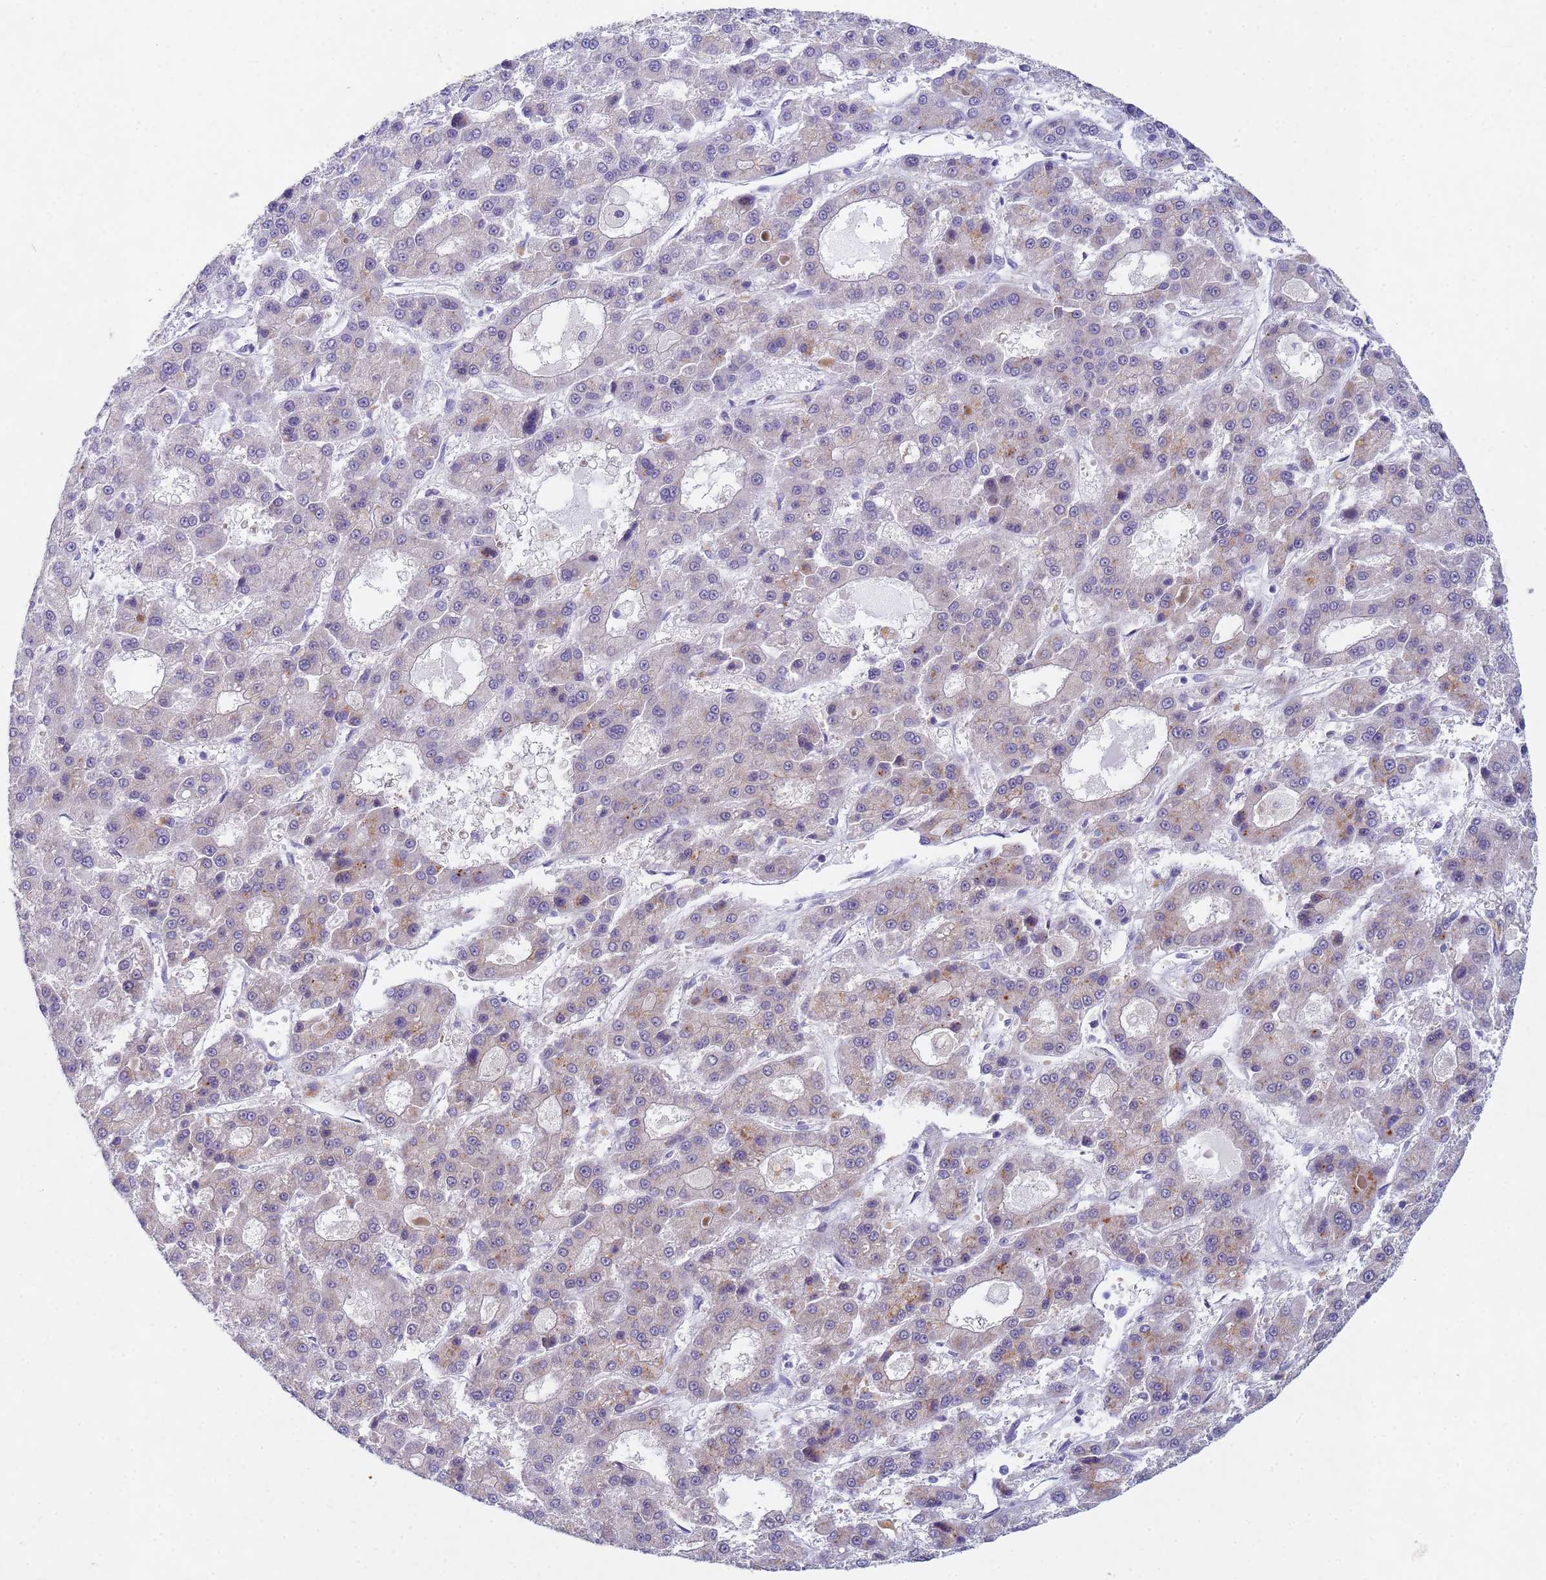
{"staining": {"intensity": "moderate", "quantity": "<25%", "location": "cytoplasmic/membranous"}, "tissue": "liver cancer", "cell_type": "Tumor cells", "image_type": "cancer", "snomed": [{"axis": "morphology", "description": "Carcinoma, Hepatocellular, NOS"}, {"axis": "topography", "description": "Liver"}], "caption": "Tumor cells display low levels of moderate cytoplasmic/membranous staining in about <25% of cells in liver cancer. The staining is performed using DAB (3,3'-diaminobenzidine) brown chromogen to label protein expression. The nuclei are counter-stained blue using hematoxylin.", "gene": "TNPO2", "patient": {"sex": "male", "age": 70}}